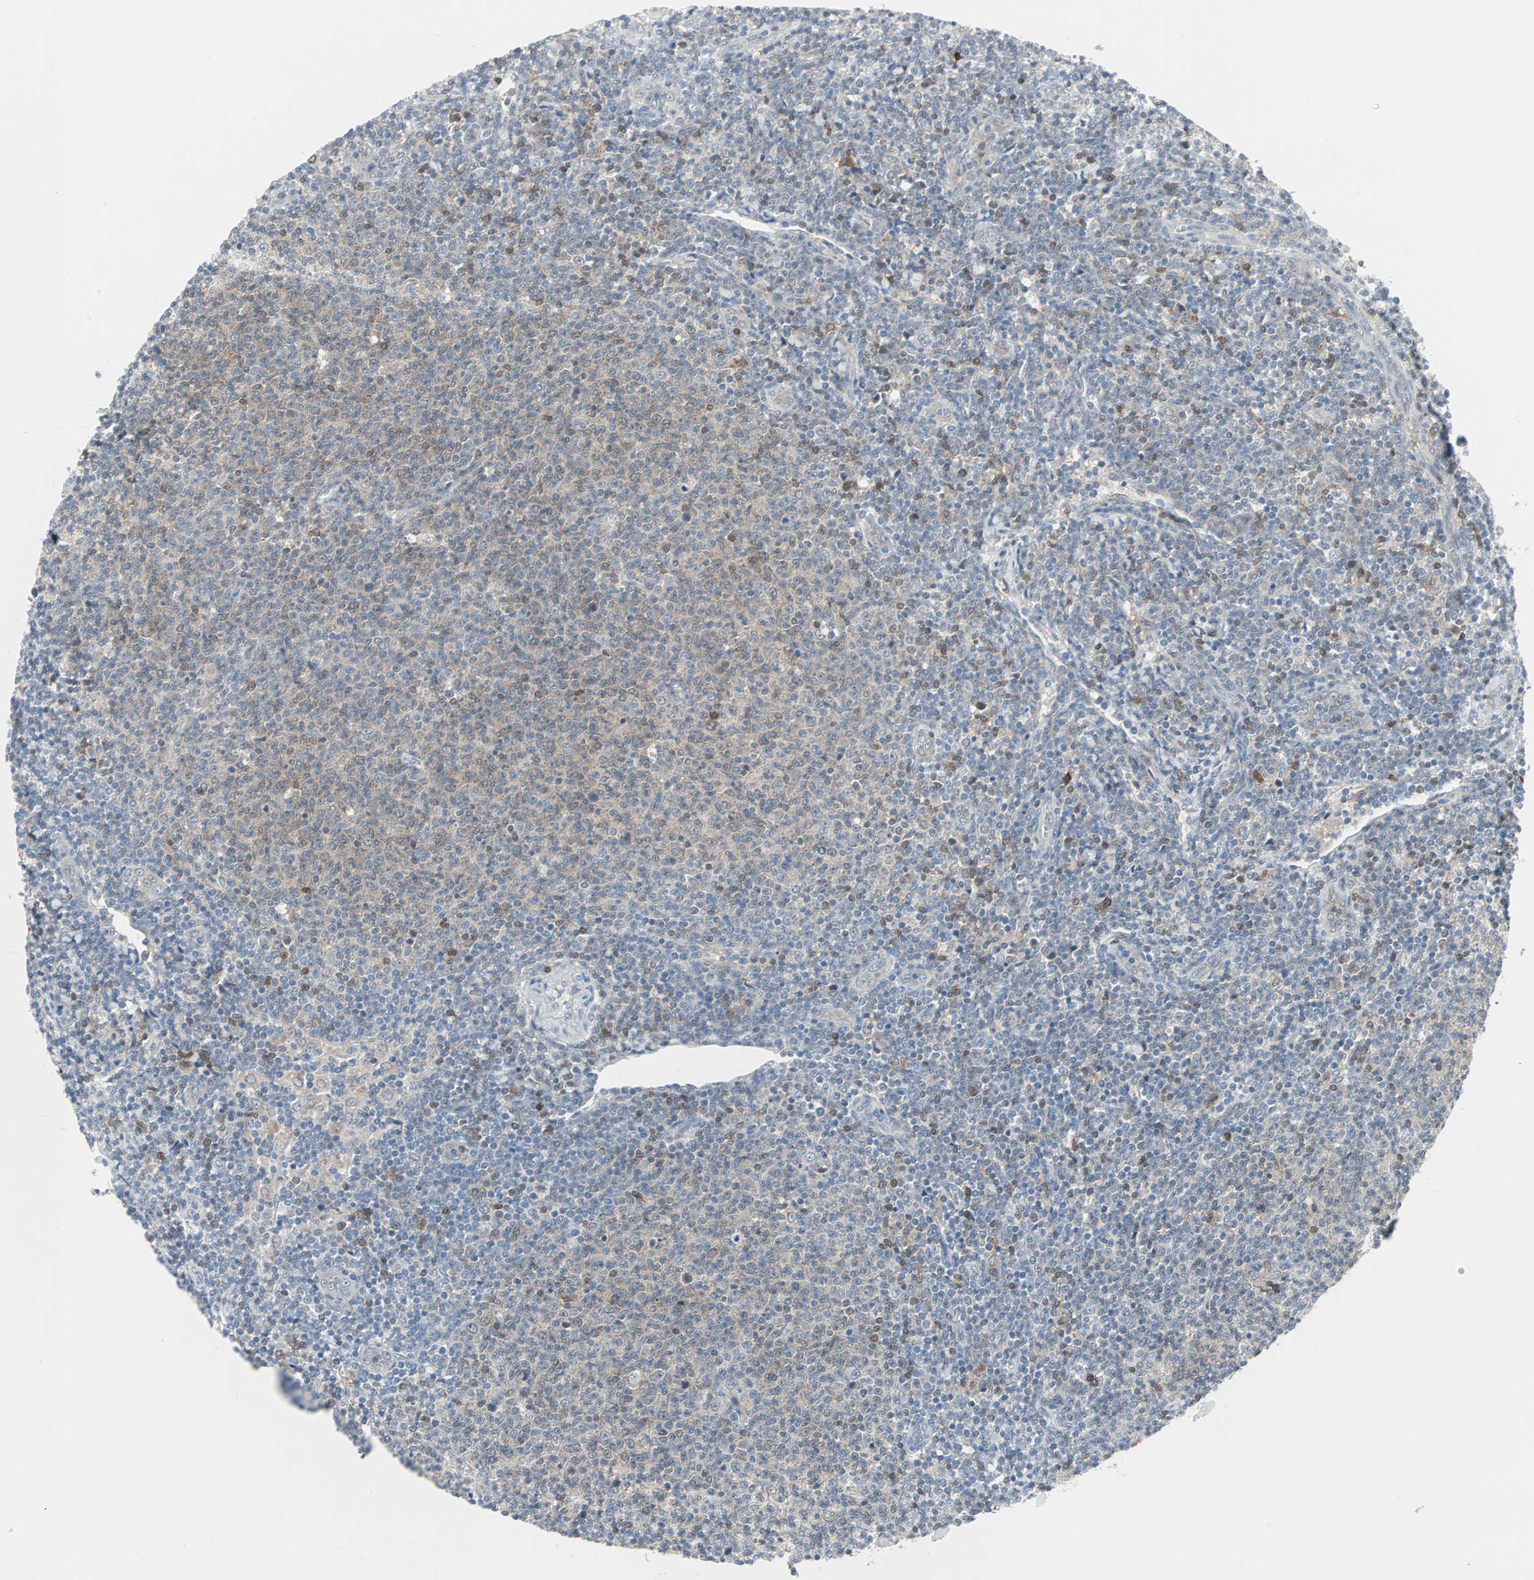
{"staining": {"intensity": "moderate", "quantity": "<25%", "location": "nuclear"}, "tissue": "lymphoma", "cell_type": "Tumor cells", "image_type": "cancer", "snomed": [{"axis": "morphology", "description": "Malignant lymphoma, non-Hodgkin's type, Low grade"}, {"axis": "topography", "description": "Lymph node"}], "caption": "Low-grade malignant lymphoma, non-Hodgkin's type was stained to show a protein in brown. There is low levels of moderate nuclear expression in about <25% of tumor cells.", "gene": "CASP3", "patient": {"sex": "male", "age": 66}}